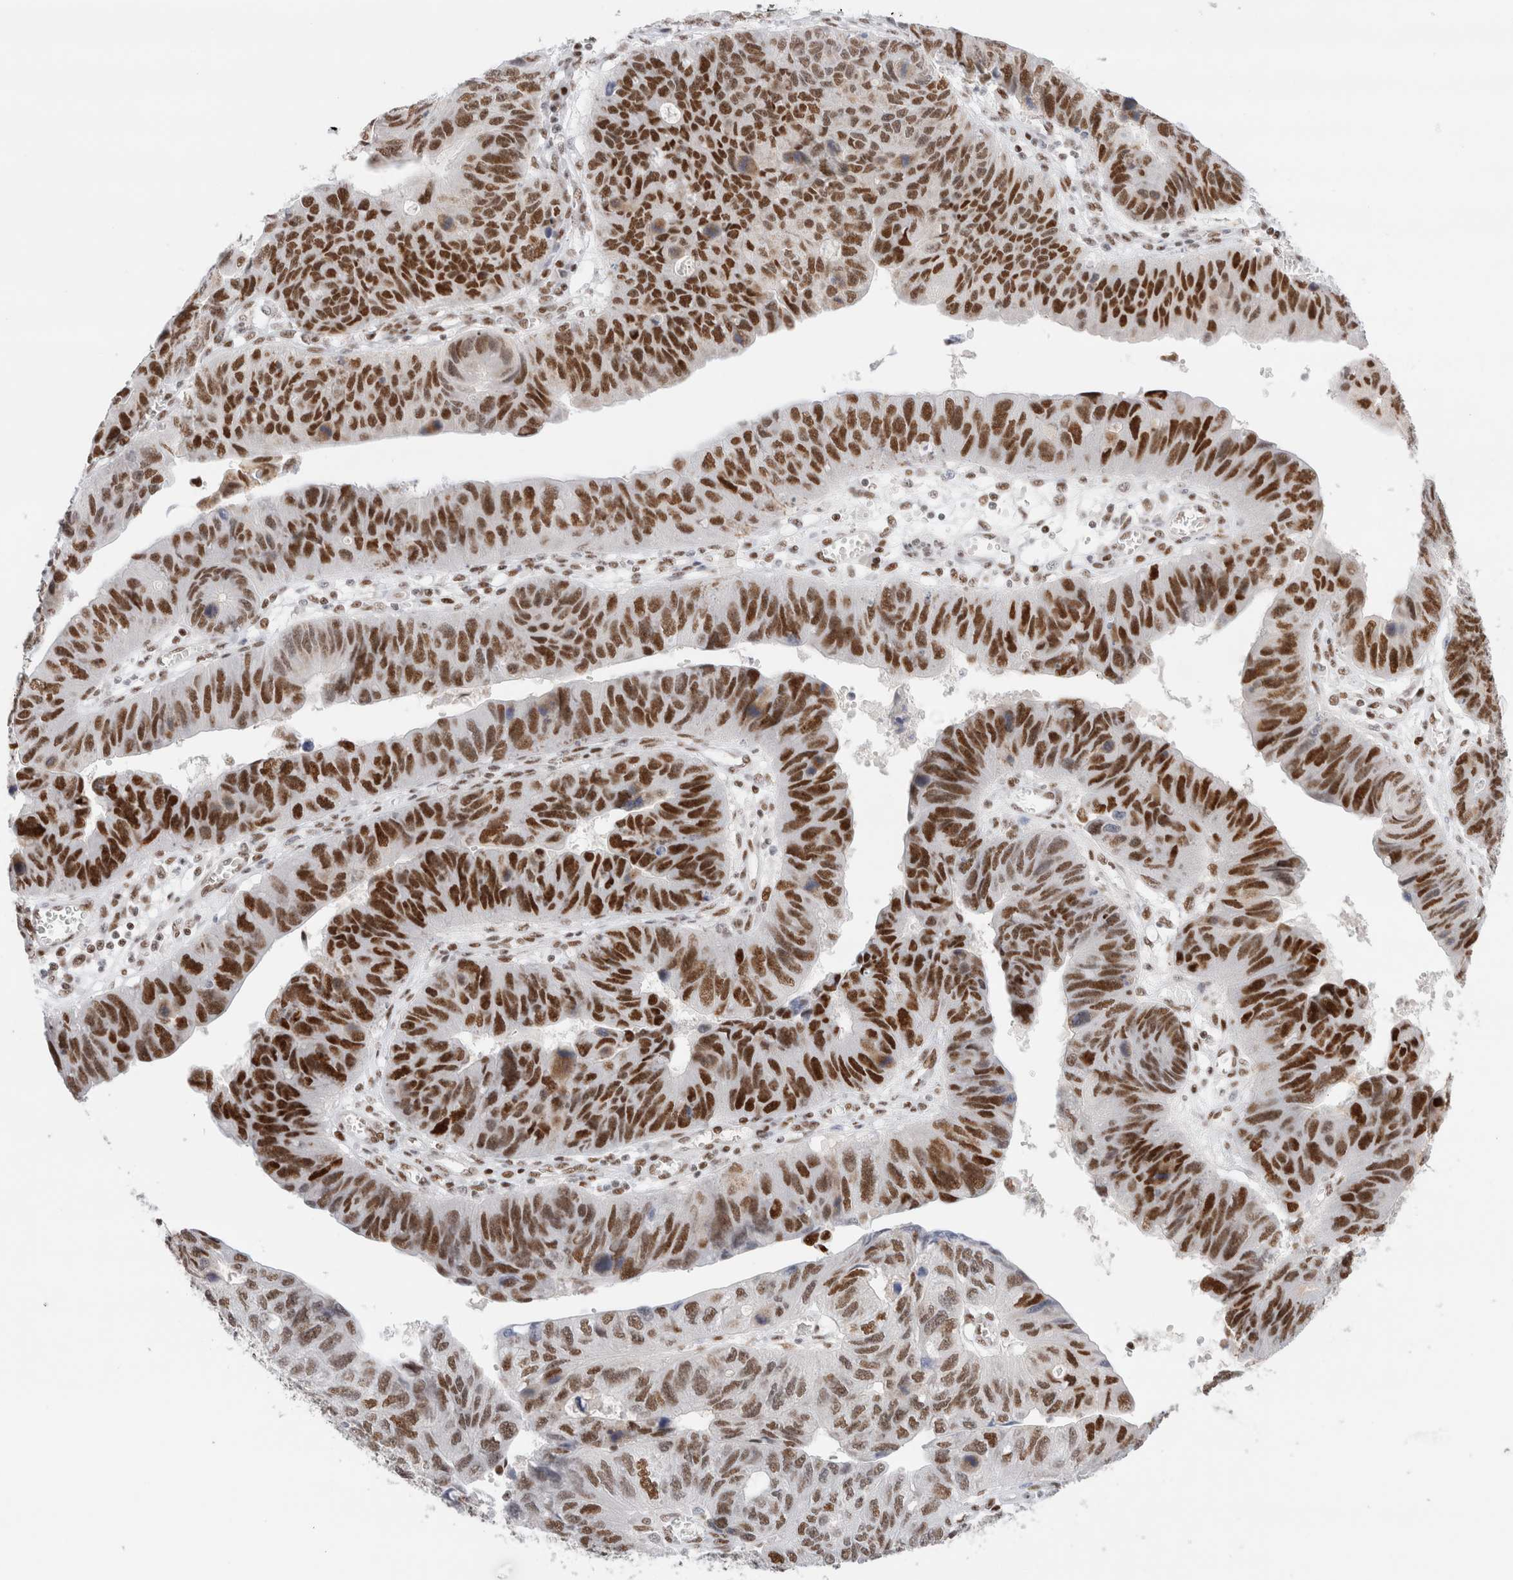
{"staining": {"intensity": "strong", "quantity": ">75%", "location": "nuclear"}, "tissue": "stomach cancer", "cell_type": "Tumor cells", "image_type": "cancer", "snomed": [{"axis": "morphology", "description": "Adenocarcinoma, NOS"}, {"axis": "topography", "description": "Stomach"}], "caption": "Protein expression analysis of stomach cancer shows strong nuclear expression in approximately >75% of tumor cells.", "gene": "ZNF282", "patient": {"sex": "male", "age": 59}}